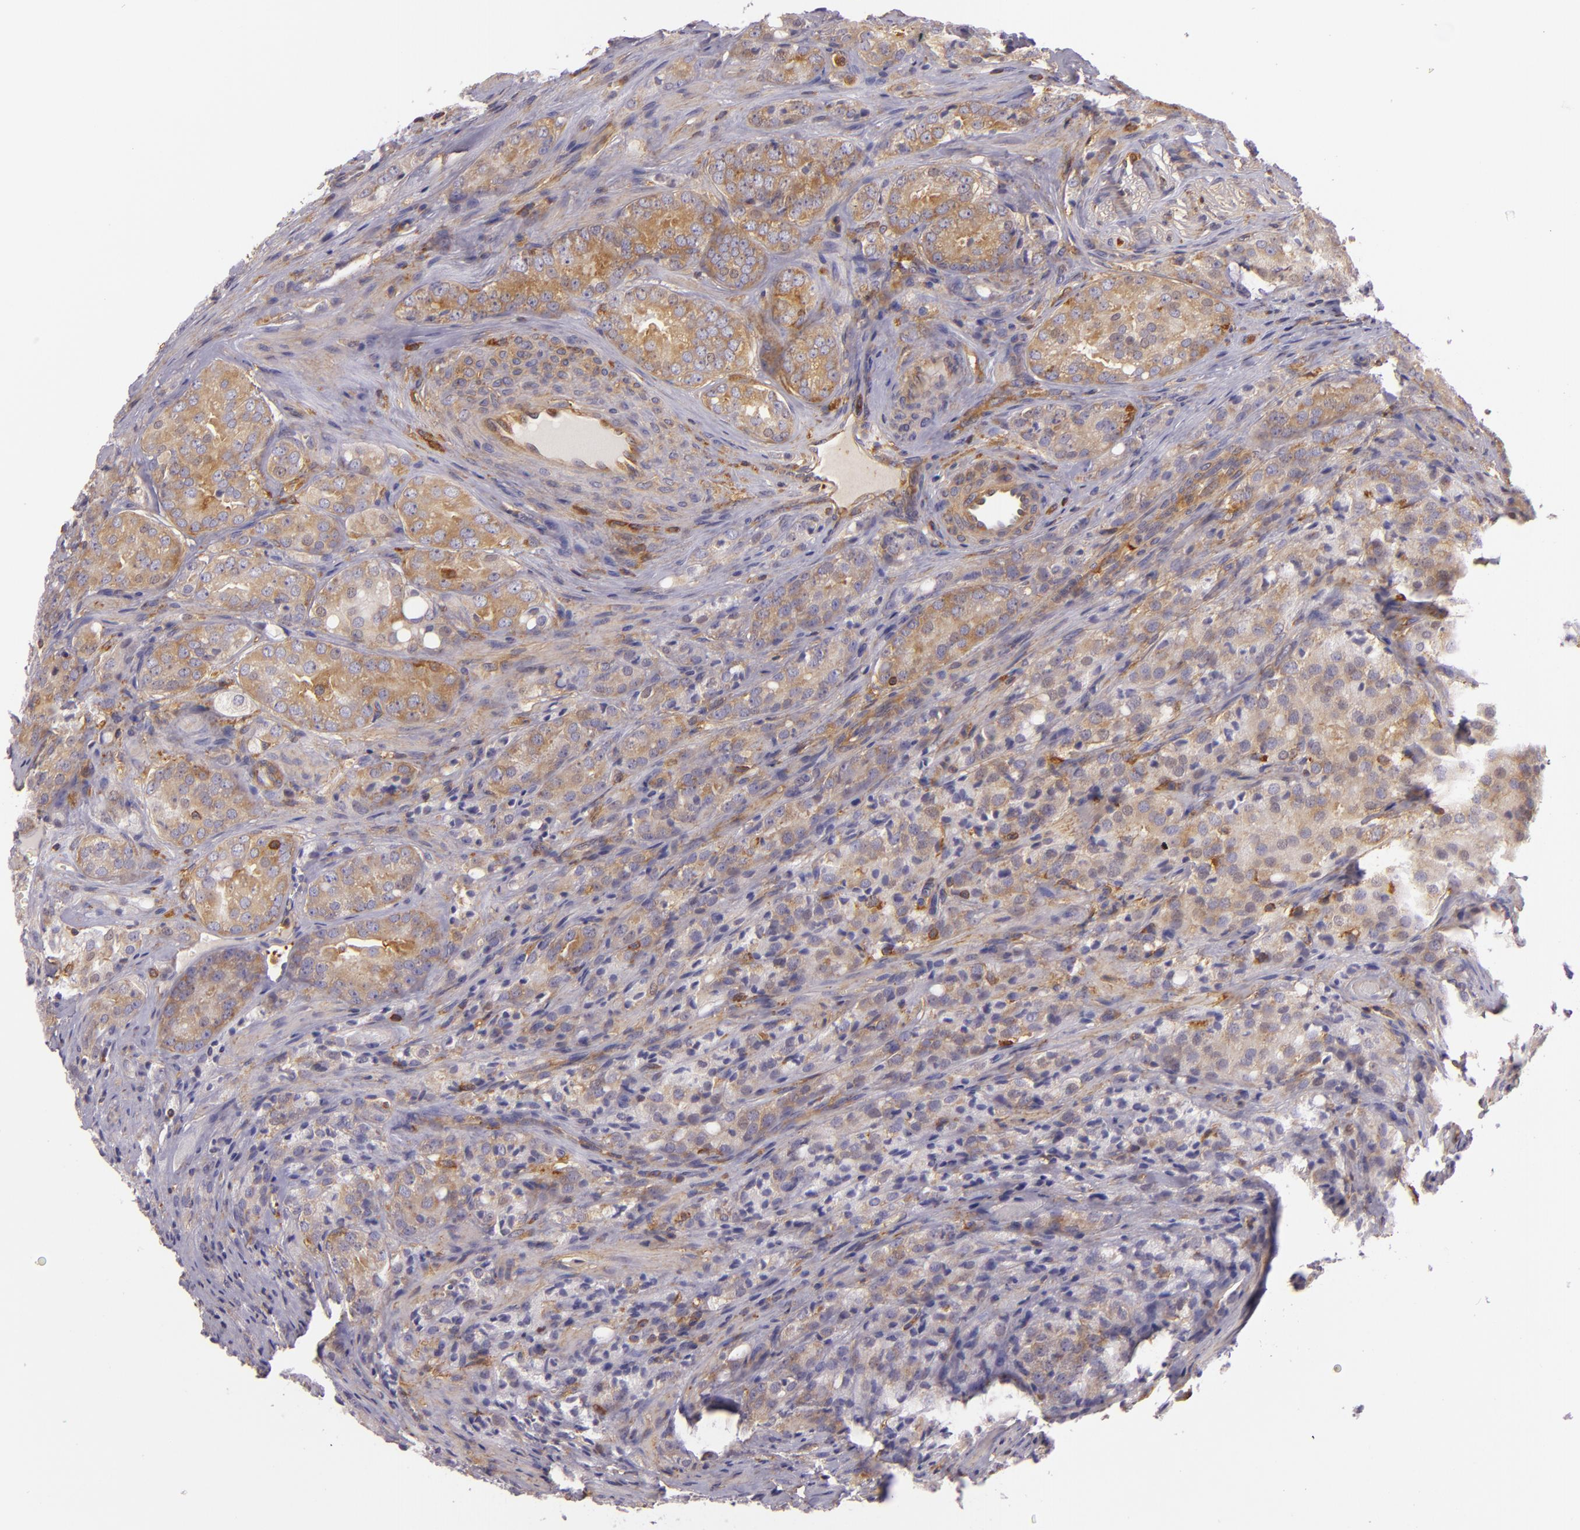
{"staining": {"intensity": "moderate", "quantity": "25%-75%", "location": "cytoplasmic/membranous"}, "tissue": "prostate cancer", "cell_type": "Tumor cells", "image_type": "cancer", "snomed": [{"axis": "morphology", "description": "Adenocarcinoma, Medium grade"}, {"axis": "topography", "description": "Prostate"}], "caption": "There is medium levels of moderate cytoplasmic/membranous staining in tumor cells of prostate medium-grade adenocarcinoma, as demonstrated by immunohistochemical staining (brown color).", "gene": "TLN1", "patient": {"sex": "male", "age": 60}}